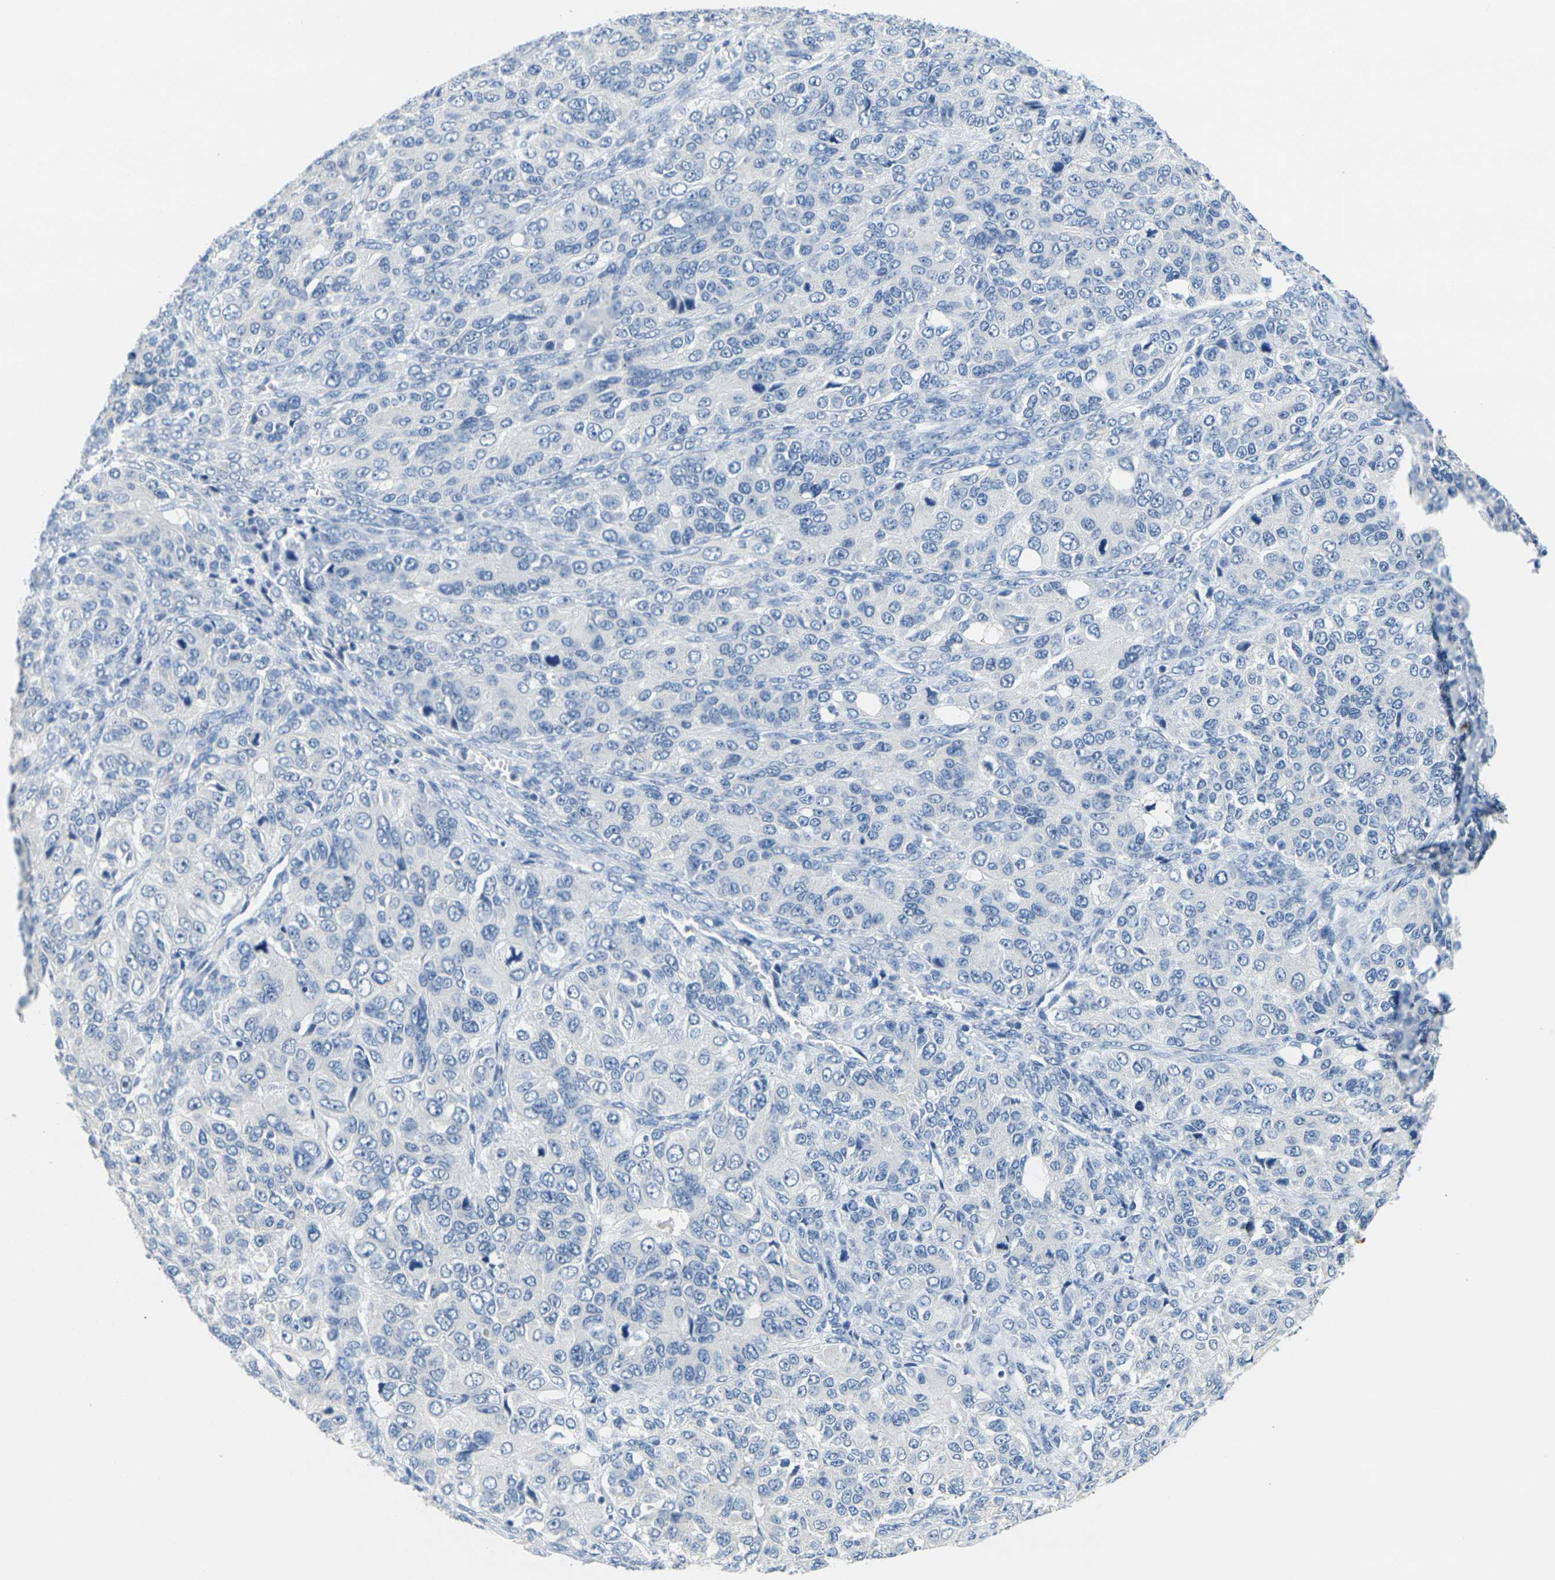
{"staining": {"intensity": "negative", "quantity": "none", "location": "none"}, "tissue": "ovarian cancer", "cell_type": "Tumor cells", "image_type": "cancer", "snomed": [{"axis": "morphology", "description": "Carcinoma, endometroid"}, {"axis": "topography", "description": "Ovary"}], "caption": "This is a micrograph of immunohistochemistry (IHC) staining of ovarian endometroid carcinoma, which shows no expression in tumor cells. Nuclei are stained in blue.", "gene": "GPR15", "patient": {"sex": "female", "age": 51}}